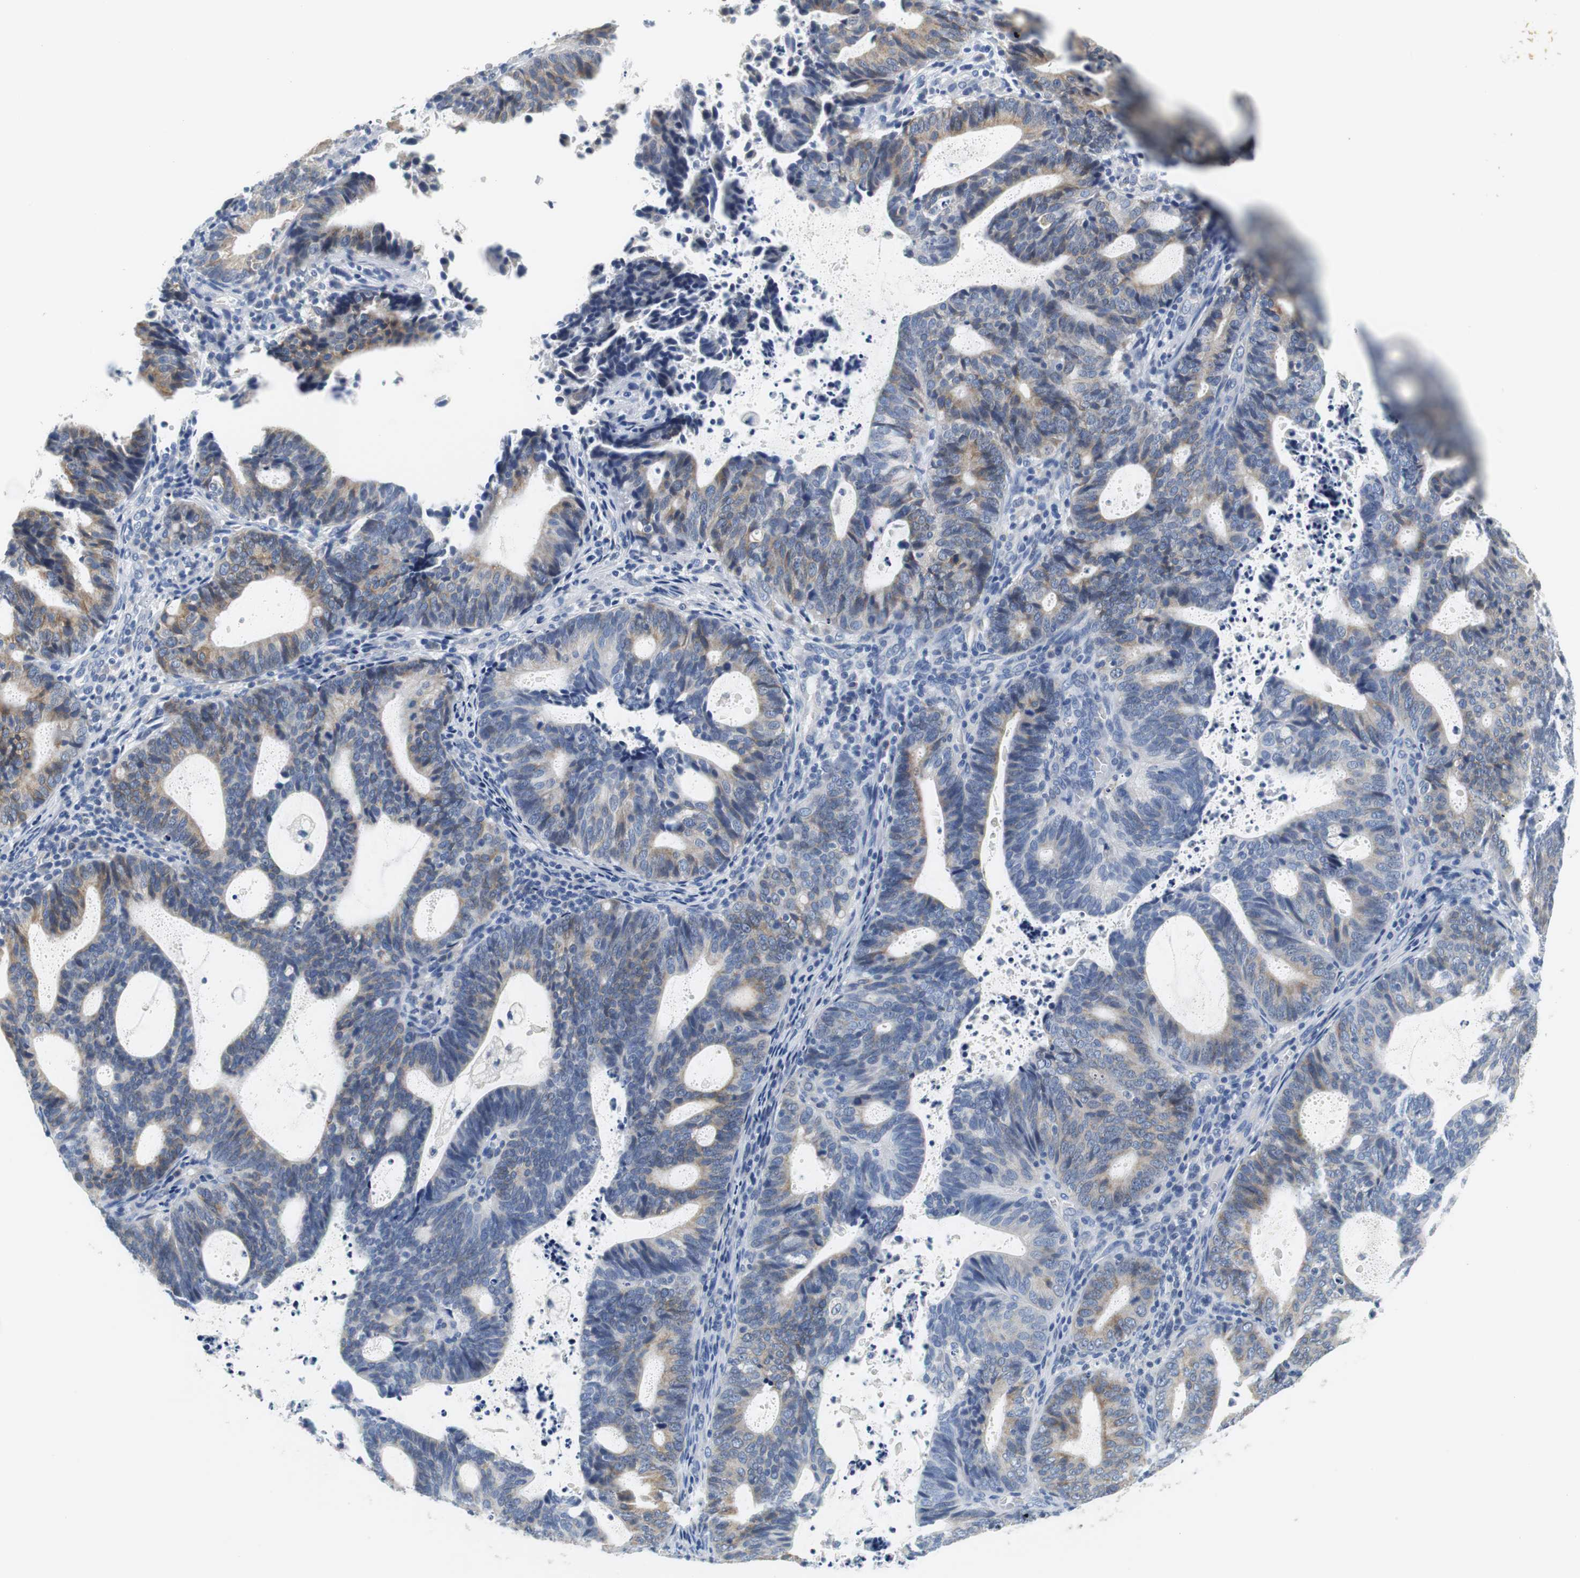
{"staining": {"intensity": "weak", "quantity": "<25%", "location": "cytoplasmic/membranous"}, "tissue": "endometrial cancer", "cell_type": "Tumor cells", "image_type": "cancer", "snomed": [{"axis": "morphology", "description": "Adenocarcinoma, NOS"}, {"axis": "topography", "description": "Uterus"}], "caption": "Immunohistochemistry micrograph of neoplastic tissue: human endometrial cancer stained with DAB (3,3'-diaminobenzidine) reveals no significant protein expression in tumor cells.", "gene": "TEX264", "patient": {"sex": "female", "age": 83}}